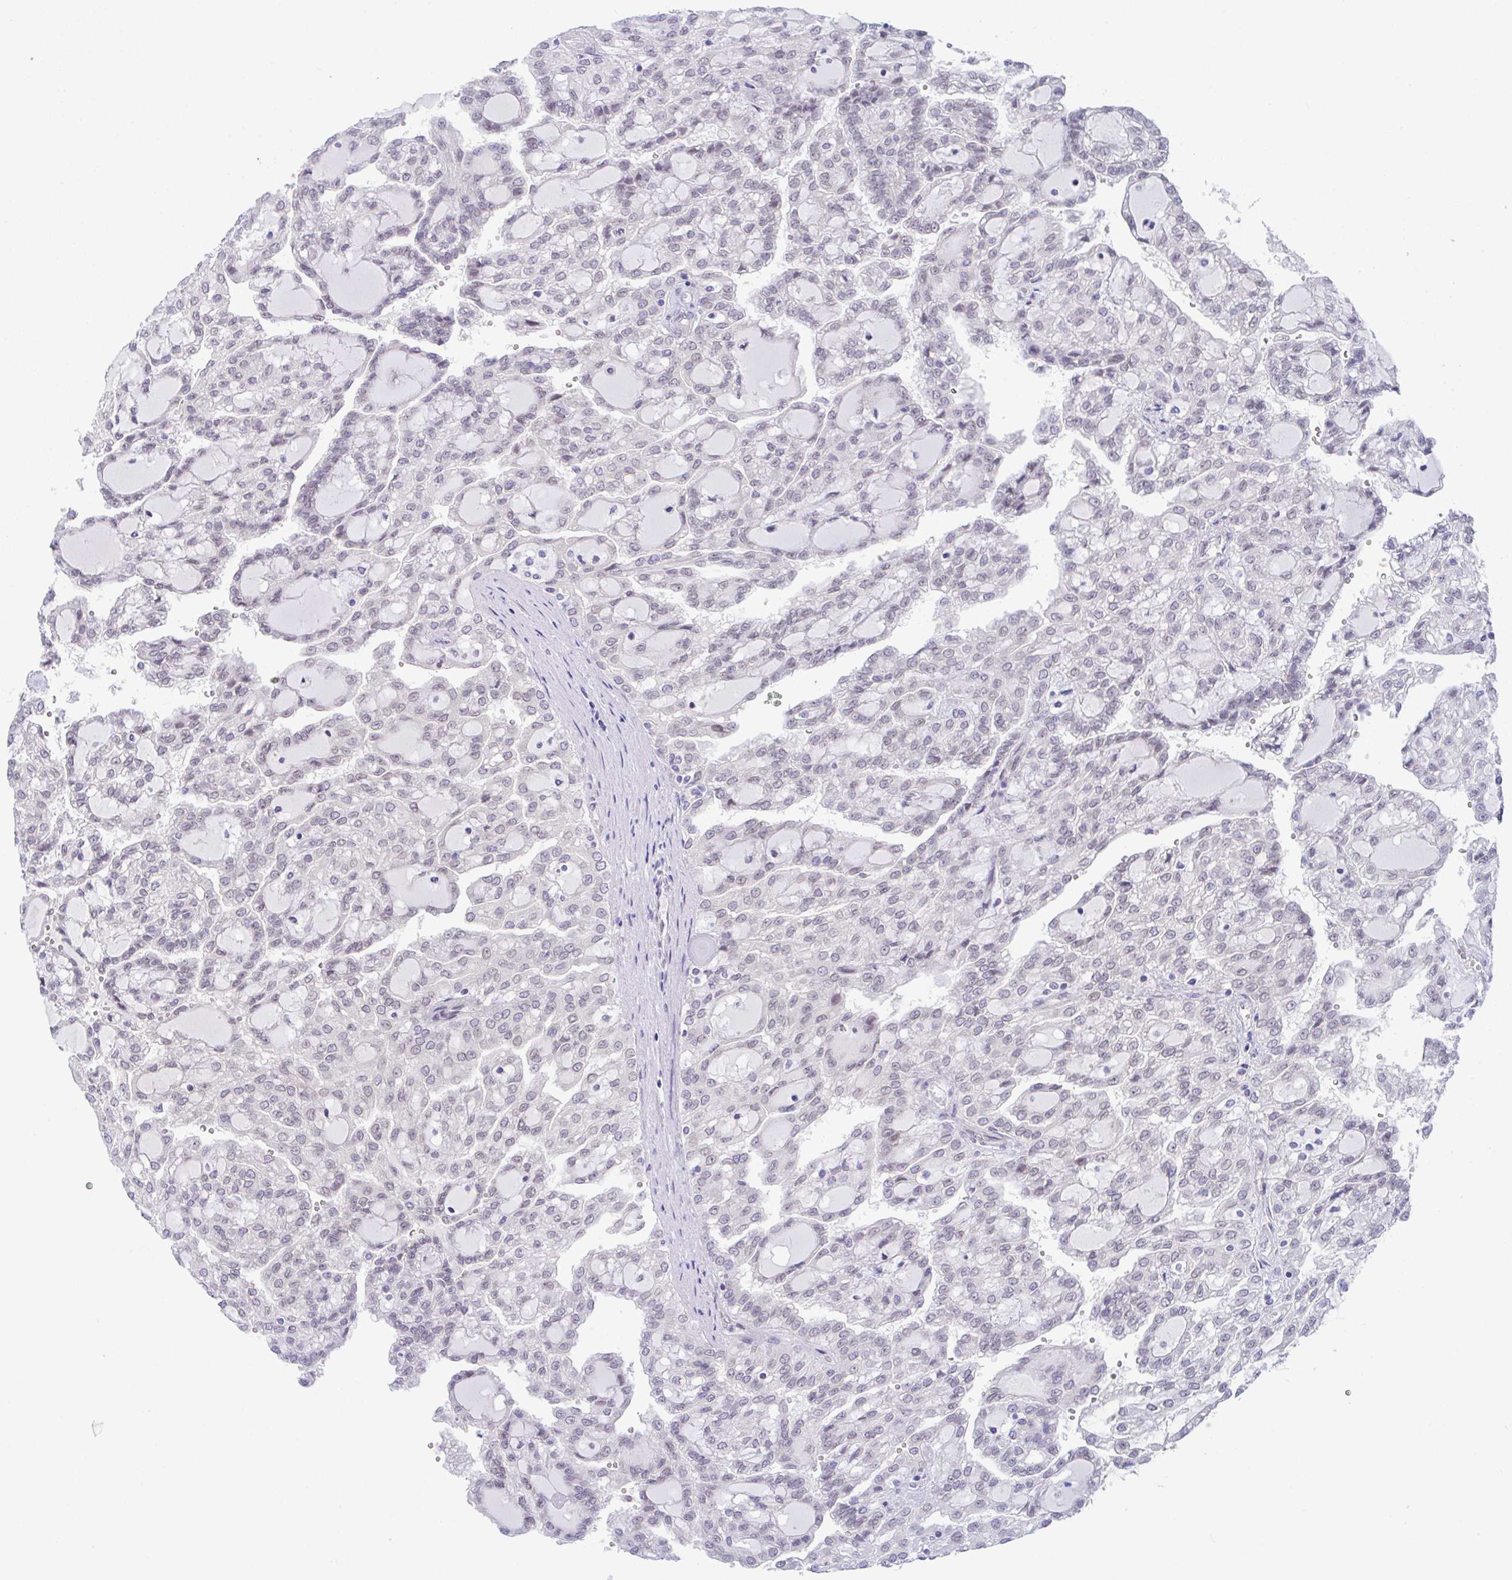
{"staining": {"intensity": "negative", "quantity": "none", "location": "none"}, "tissue": "renal cancer", "cell_type": "Tumor cells", "image_type": "cancer", "snomed": [{"axis": "morphology", "description": "Adenocarcinoma, NOS"}, {"axis": "topography", "description": "Kidney"}], "caption": "This is a histopathology image of immunohistochemistry (IHC) staining of adenocarcinoma (renal), which shows no expression in tumor cells.", "gene": "ZBED3", "patient": {"sex": "male", "age": 63}}